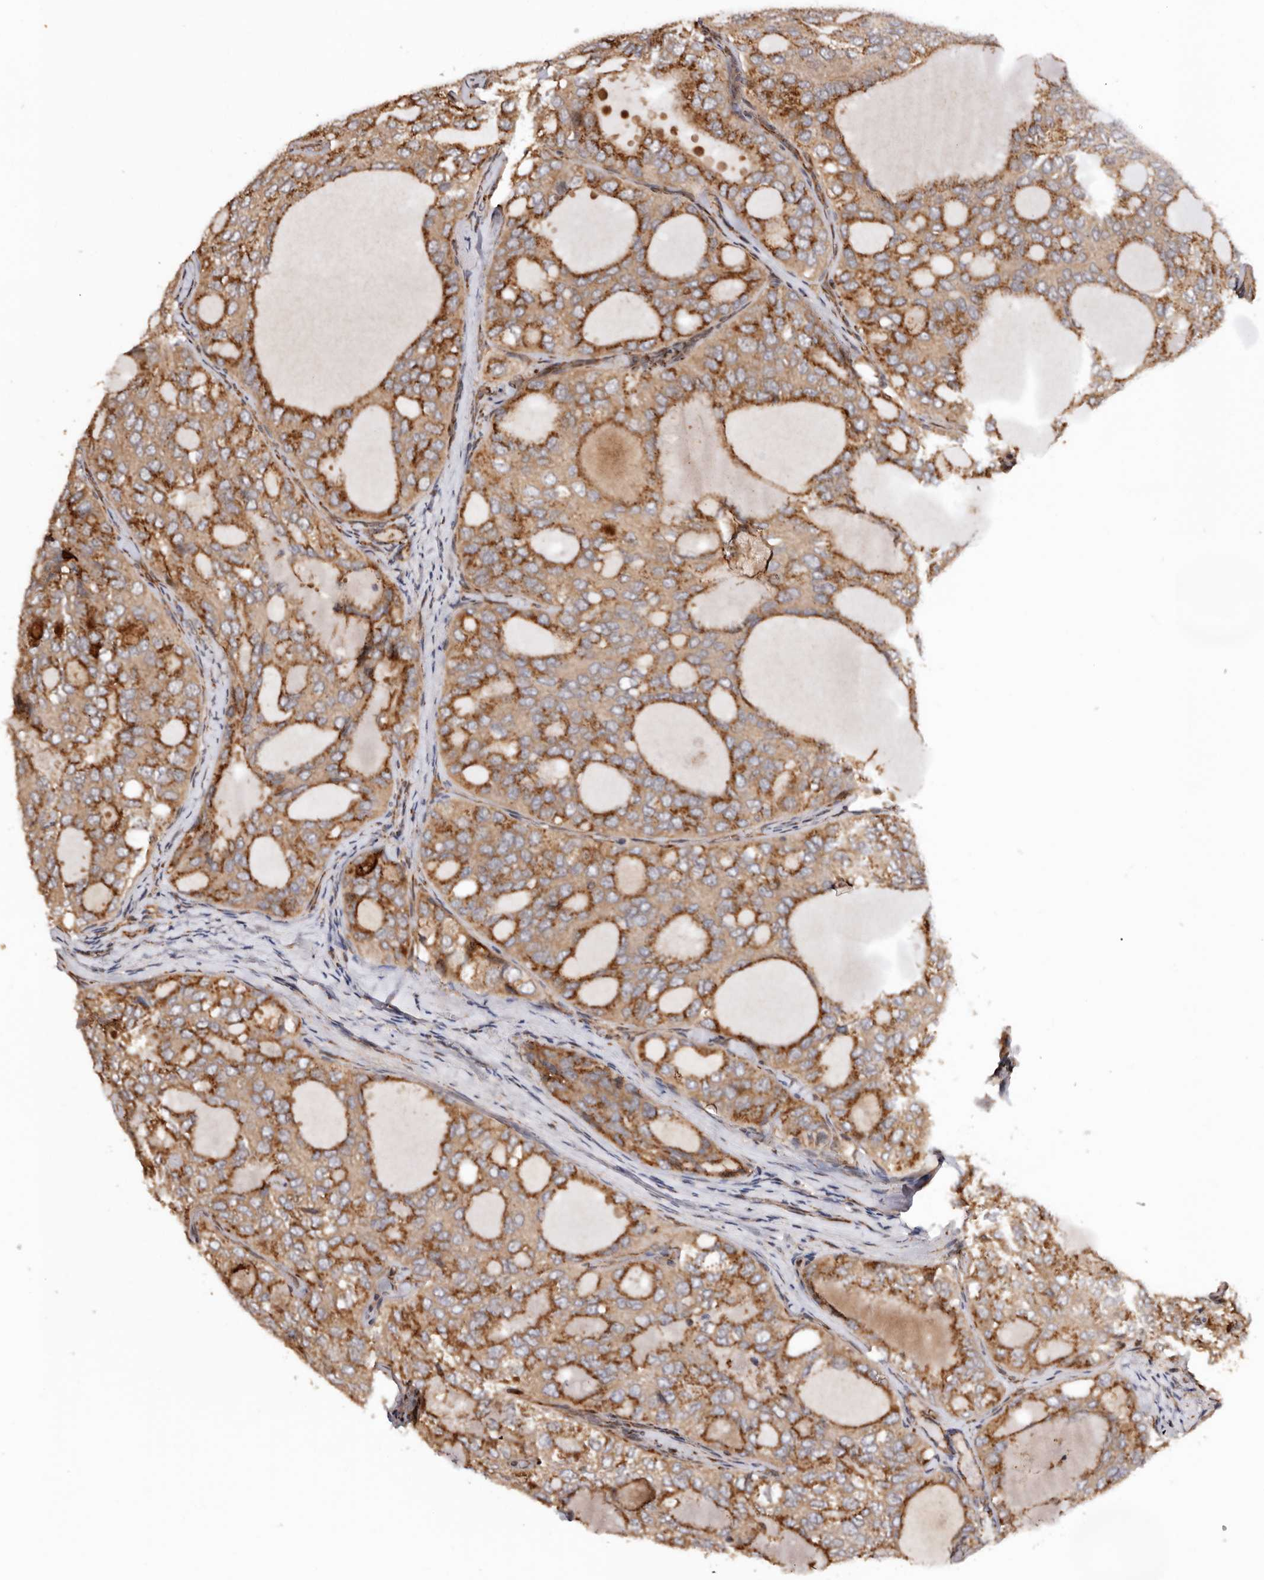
{"staining": {"intensity": "strong", "quantity": ">75%", "location": "cytoplasmic/membranous"}, "tissue": "thyroid cancer", "cell_type": "Tumor cells", "image_type": "cancer", "snomed": [{"axis": "morphology", "description": "Follicular adenoma carcinoma, NOS"}, {"axis": "topography", "description": "Thyroid gland"}], "caption": "A high-resolution photomicrograph shows IHC staining of thyroid cancer, which exhibits strong cytoplasmic/membranous positivity in about >75% of tumor cells.", "gene": "GPR27", "patient": {"sex": "male", "age": 75}}